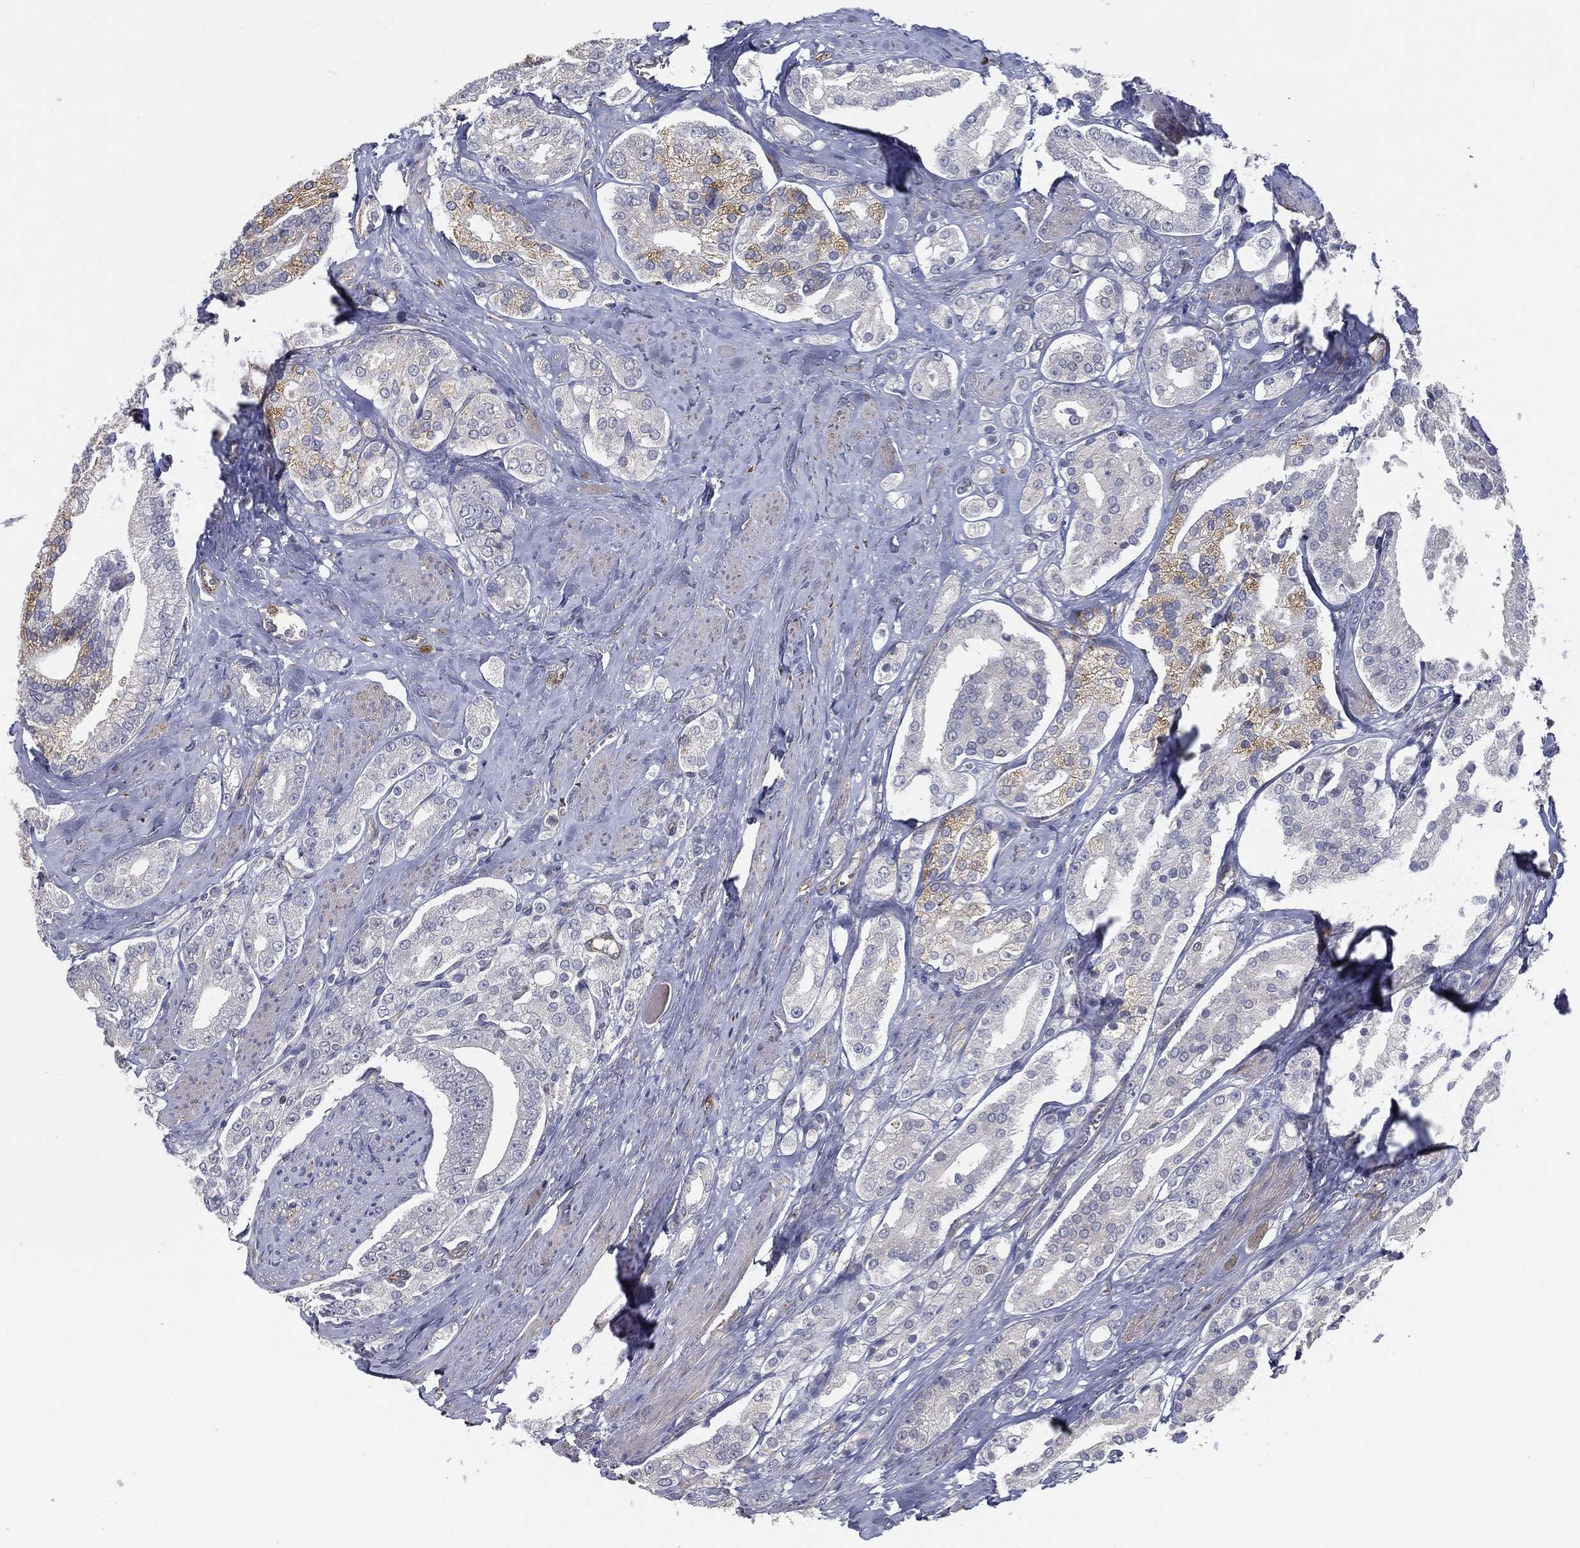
{"staining": {"intensity": "weak", "quantity": "<25%", "location": "cytoplasmic/membranous"}, "tissue": "prostate cancer", "cell_type": "Tumor cells", "image_type": "cancer", "snomed": [{"axis": "morphology", "description": "Adenocarcinoma, NOS"}, {"axis": "topography", "description": "Prostate and seminal vesicle, NOS"}, {"axis": "topography", "description": "Prostate"}], "caption": "The histopathology image reveals no significant positivity in tumor cells of prostate cancer.", "gene": "LRRC56", "patient": {"sex": "male", "age": 67}}